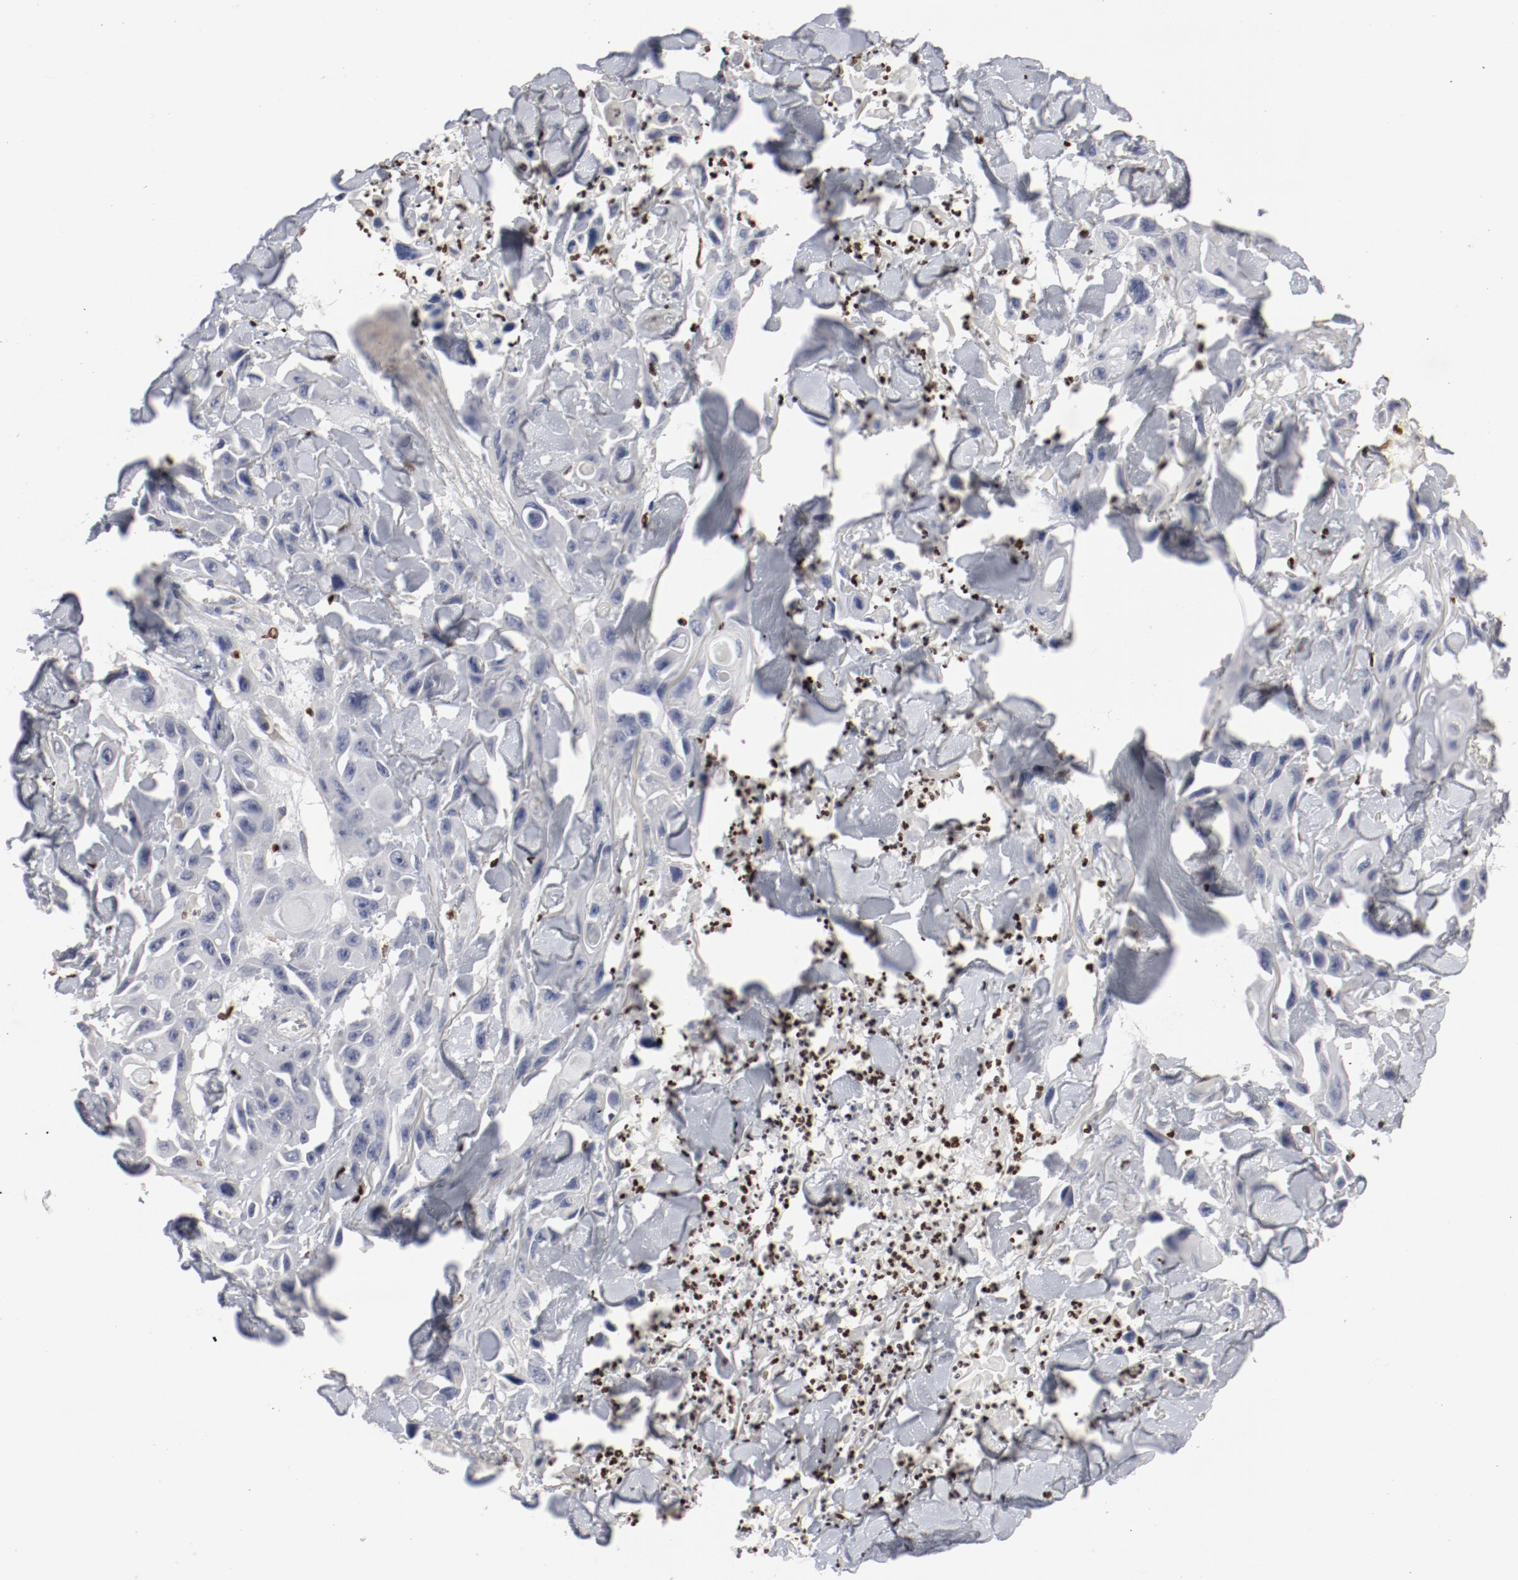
{"staining": {"intensity": "negative", "quantity": "none", "location": "none"}, "tissue": "skin cancer", "cell_type": "Tumor cells", "image_type": "cancer", "snomed": [{"axis": "morphology", "description": "Squamous cell carcinoma, NOS"}, {"axis": "topography", "description": "Skin"}, {"axis": "topography", "description": "Anal"}], "caption": "This is an IHC histopathology image of squamous cell carcinoma (skin). There is no positivity in tumor cells.", "gene": "SPI1", "patient": {"sex": "female", "age": 55}}